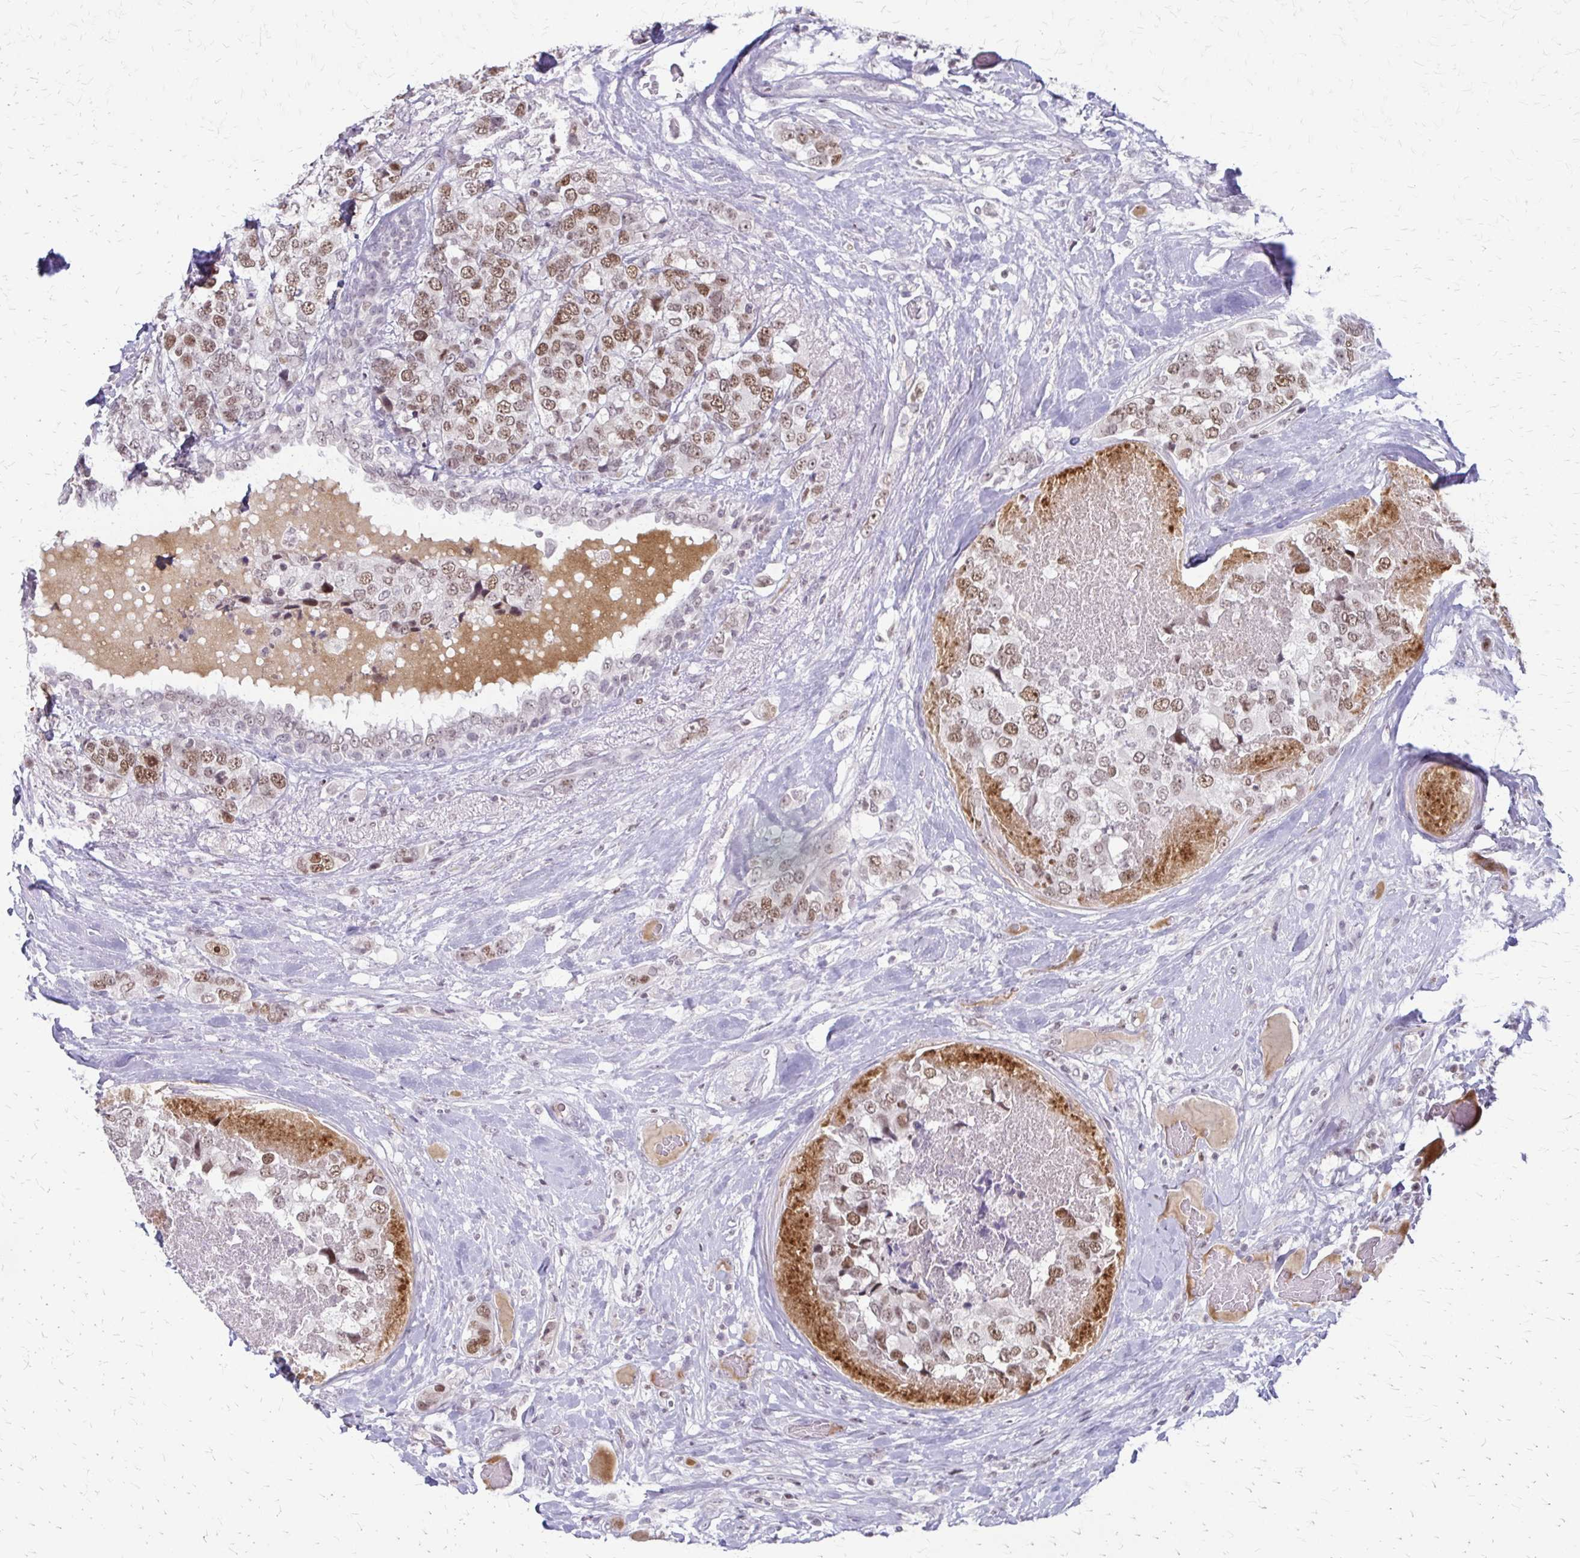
{"staining": {"intensity": "moderate", "quantity": ">75%", "location": "nuclear"}, "tissue": "breast cancer", "cell_type": "Tumor cells", "image_type": "cancer", "snomed": [{"axis": "morphology", "description": "Lobular carcinoma"}, {"axis": "topography", "description": "Breast"}], "caption": "A histopathology image of human breast cancer stained for a protein demonstrates moderate nuclear brown staining in tumor cells.", "gene": "EED", "patient": {"sex": "female", "age": 59}}